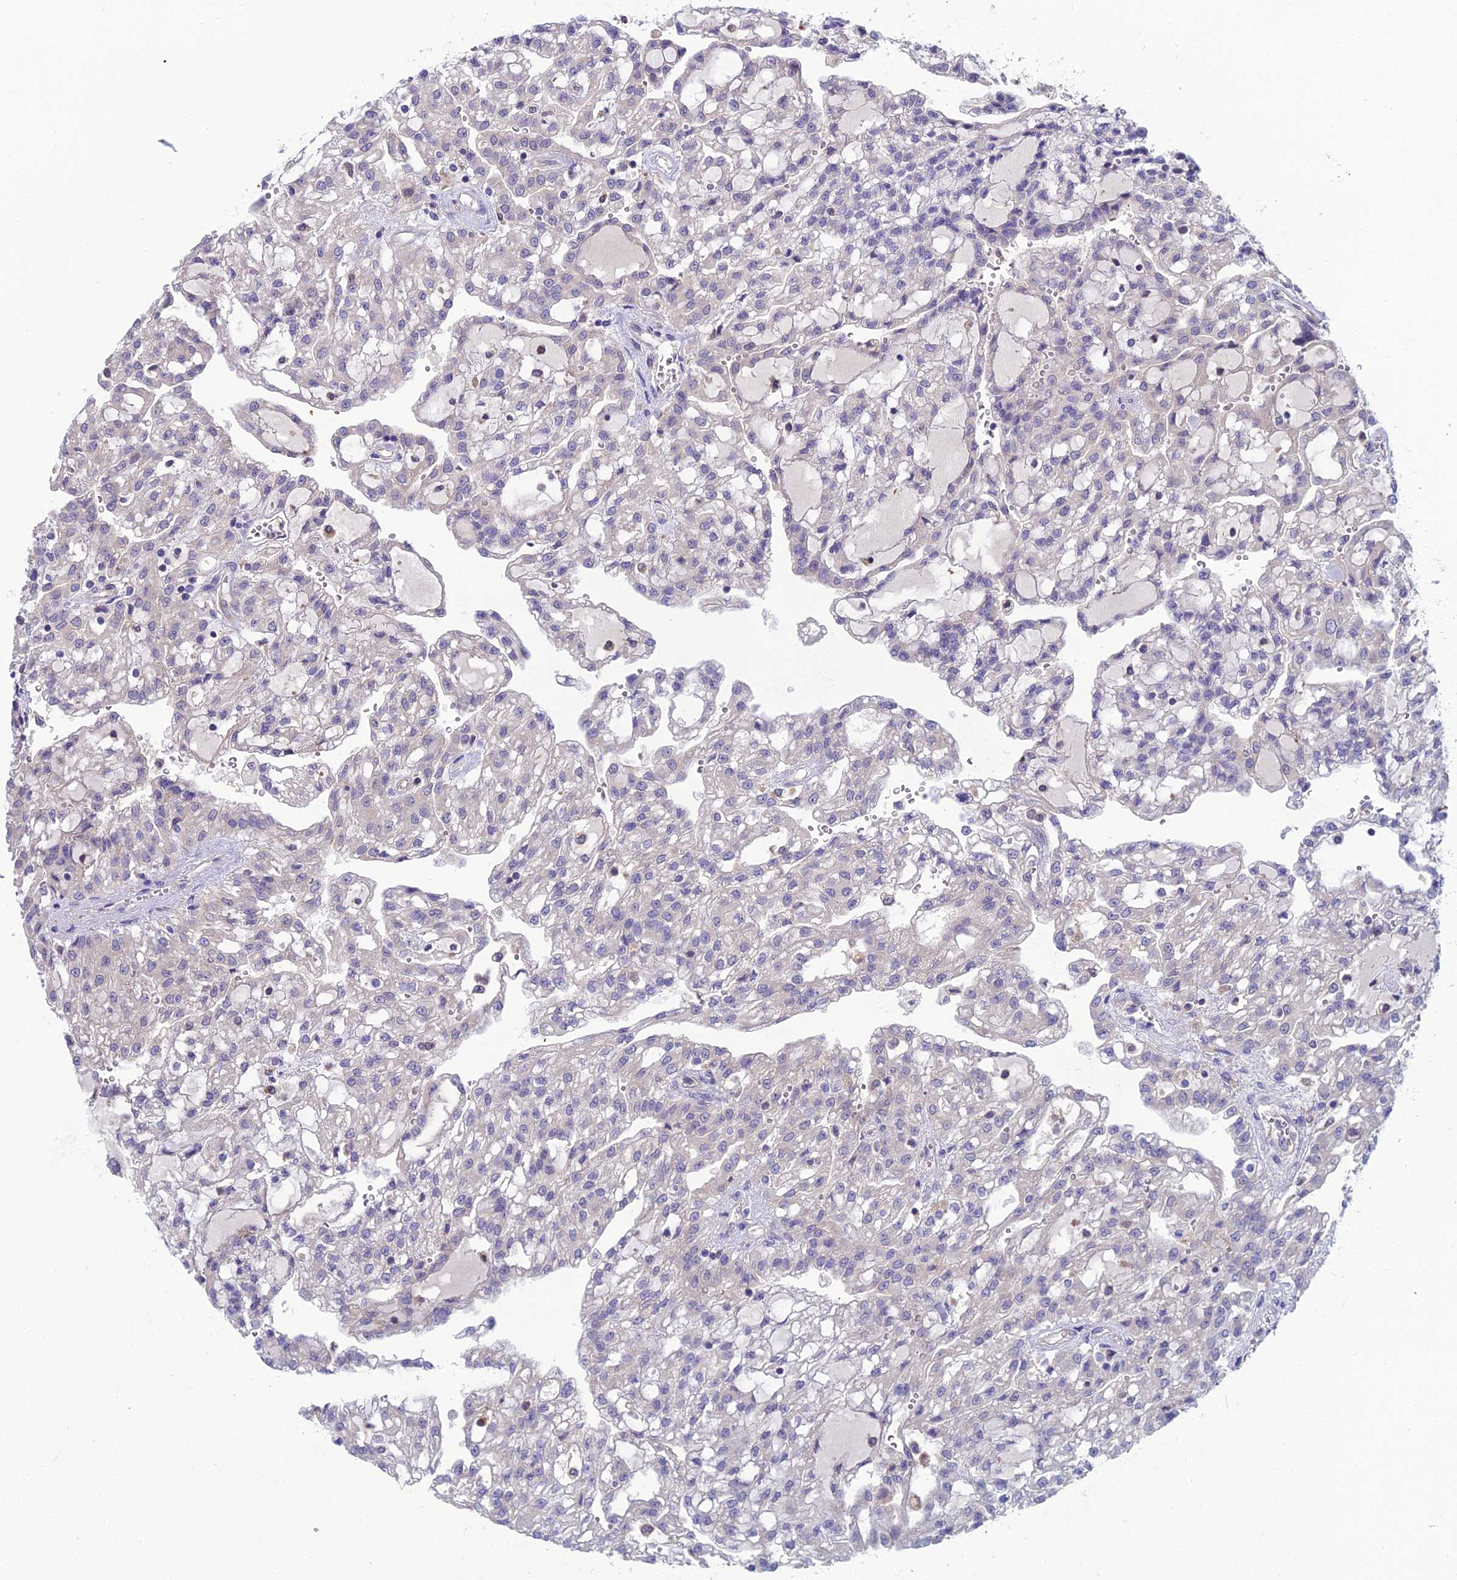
{"staining": {"intensity": "negative", "quantity": "none", "location": "none"}, "tissue": "renal cancer", "cell_type": "Tumor cells", "image_type": "cancer", "snomed": [{"axis": "morphology", "description": "Adenocarcinoma, NOS"}, {"axis": "topography", "description": "Kidney"}], "caption": "Protein analysis of renal cancer reveals no significant positivity in tumor cells.", "gene": "MVD", "patient": {"sex": "male", "age": 63}}